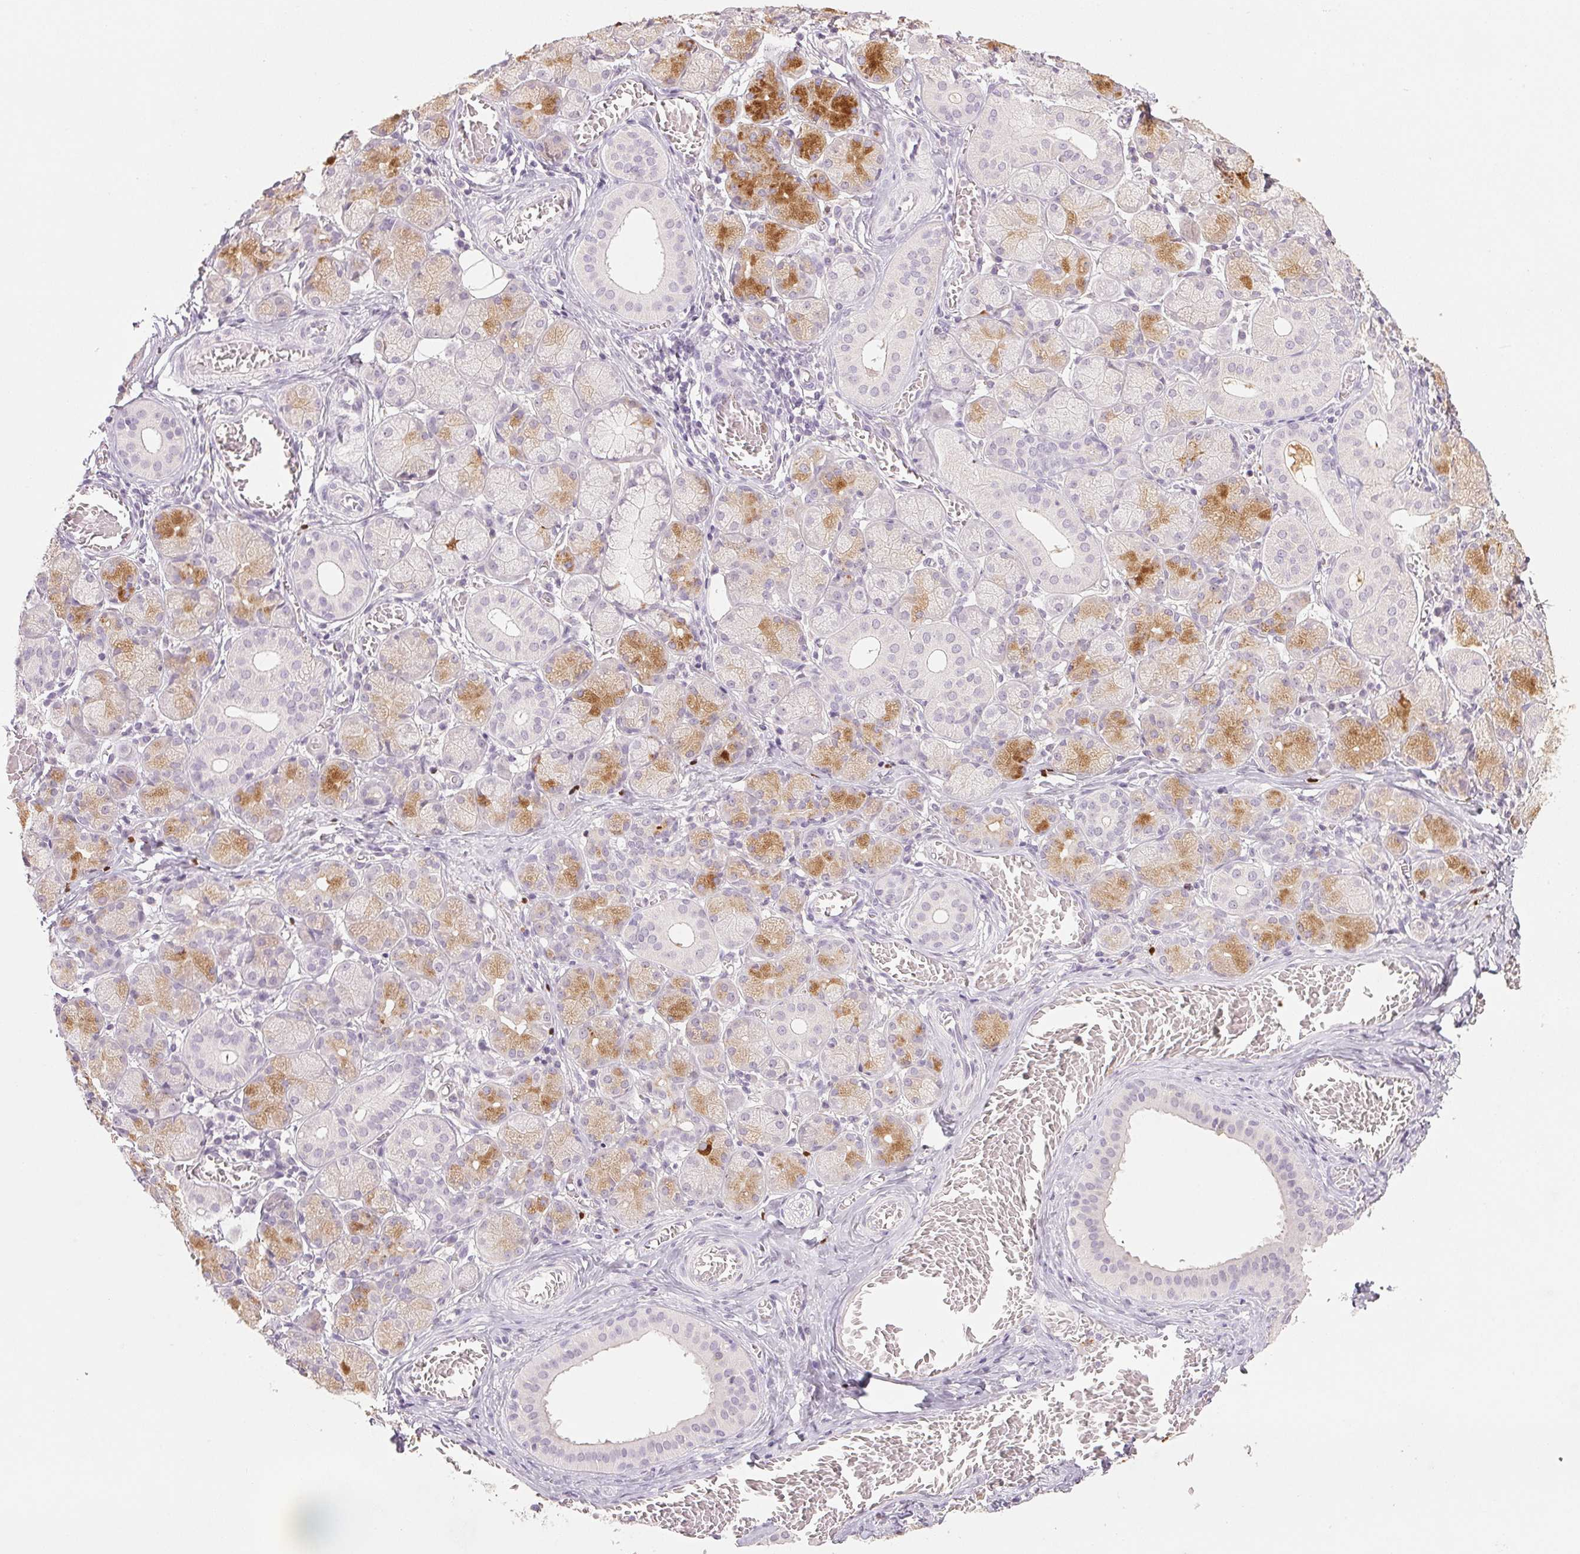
{"staining": {"intensity": "moderate", "quantity": "25%-75%", "location": "cytoplasmic/membranous"}, "tissue": "salivary gland", "cell_type": "Glandular cells", "image_type": "normal", "snomed": [{"axis": "morphology", "description": "Normal tissue, NOS"}, {"axis": "topography", "description": "Salivary gland"}, {"axis": "topography", "description": "Peripheral nerve tissue"}], "caption": "Benign salivary gland was stained to show a protein in brown. There is medium levels of moderate cytoplasmic/membranous expression in approximately 25%-75% of glandular cells.", "gene": "LTF", "patient": {"sex": "female", "age": 24}}